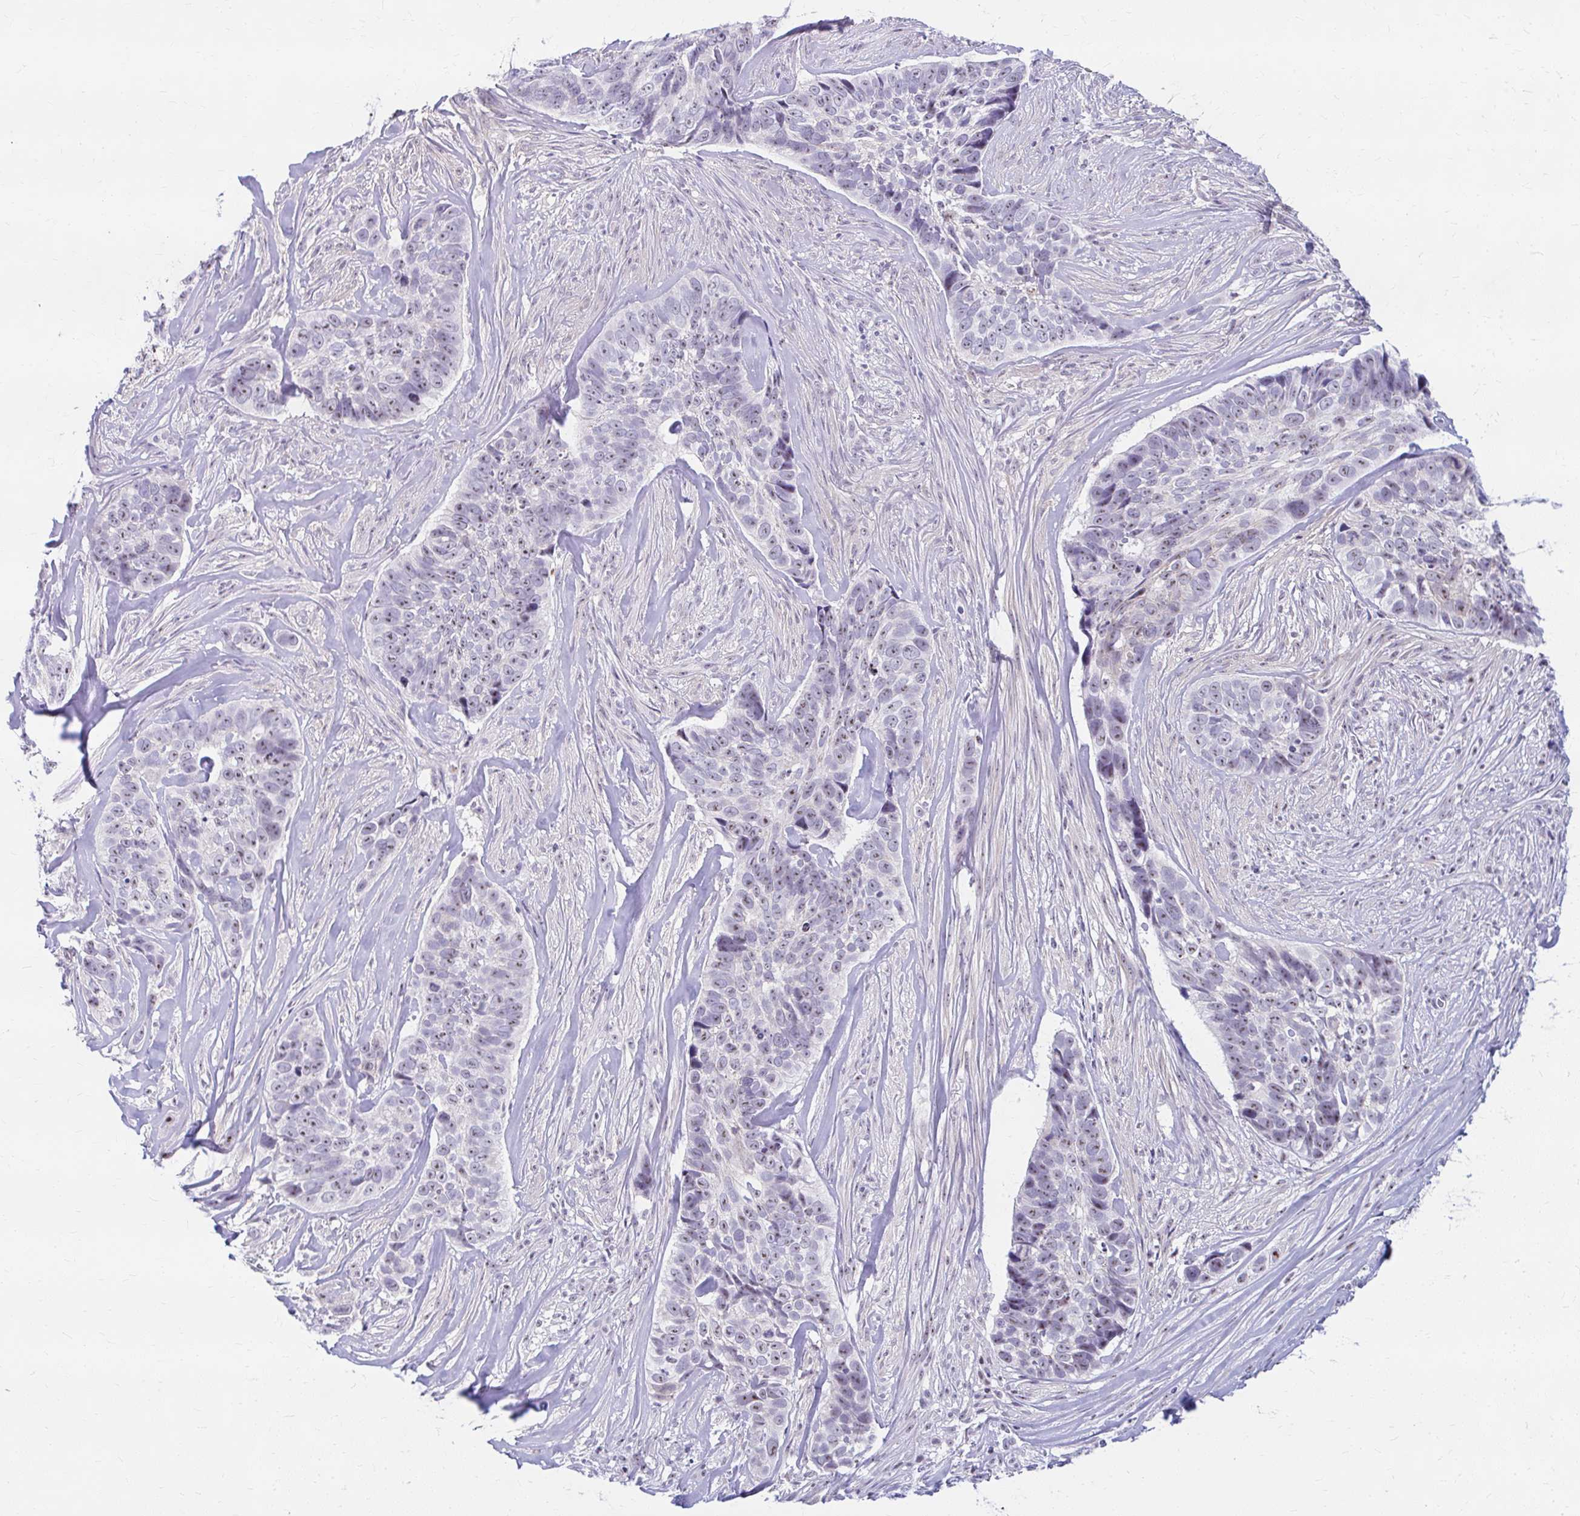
{"staining": {"intensity": "moderate", "quantity": ">75%", "location": "nuclear"}, "tissue": "skin cancer", "cell_type": "Tumor cells", "image_type": "cancer", "snomed": [{"axis": "morphology", "description": "Basal cell carcinoma"}, {"axis": "topography", "description": "Skin"}], "caption": "A medium amount of moderate nuclear expression is appreciated in approximately >75% of tumor cells in basal cell carcinoma (skin) tissue.", "gene": "FTSJ3", "patient": {"sex": "female", "age": 82}}